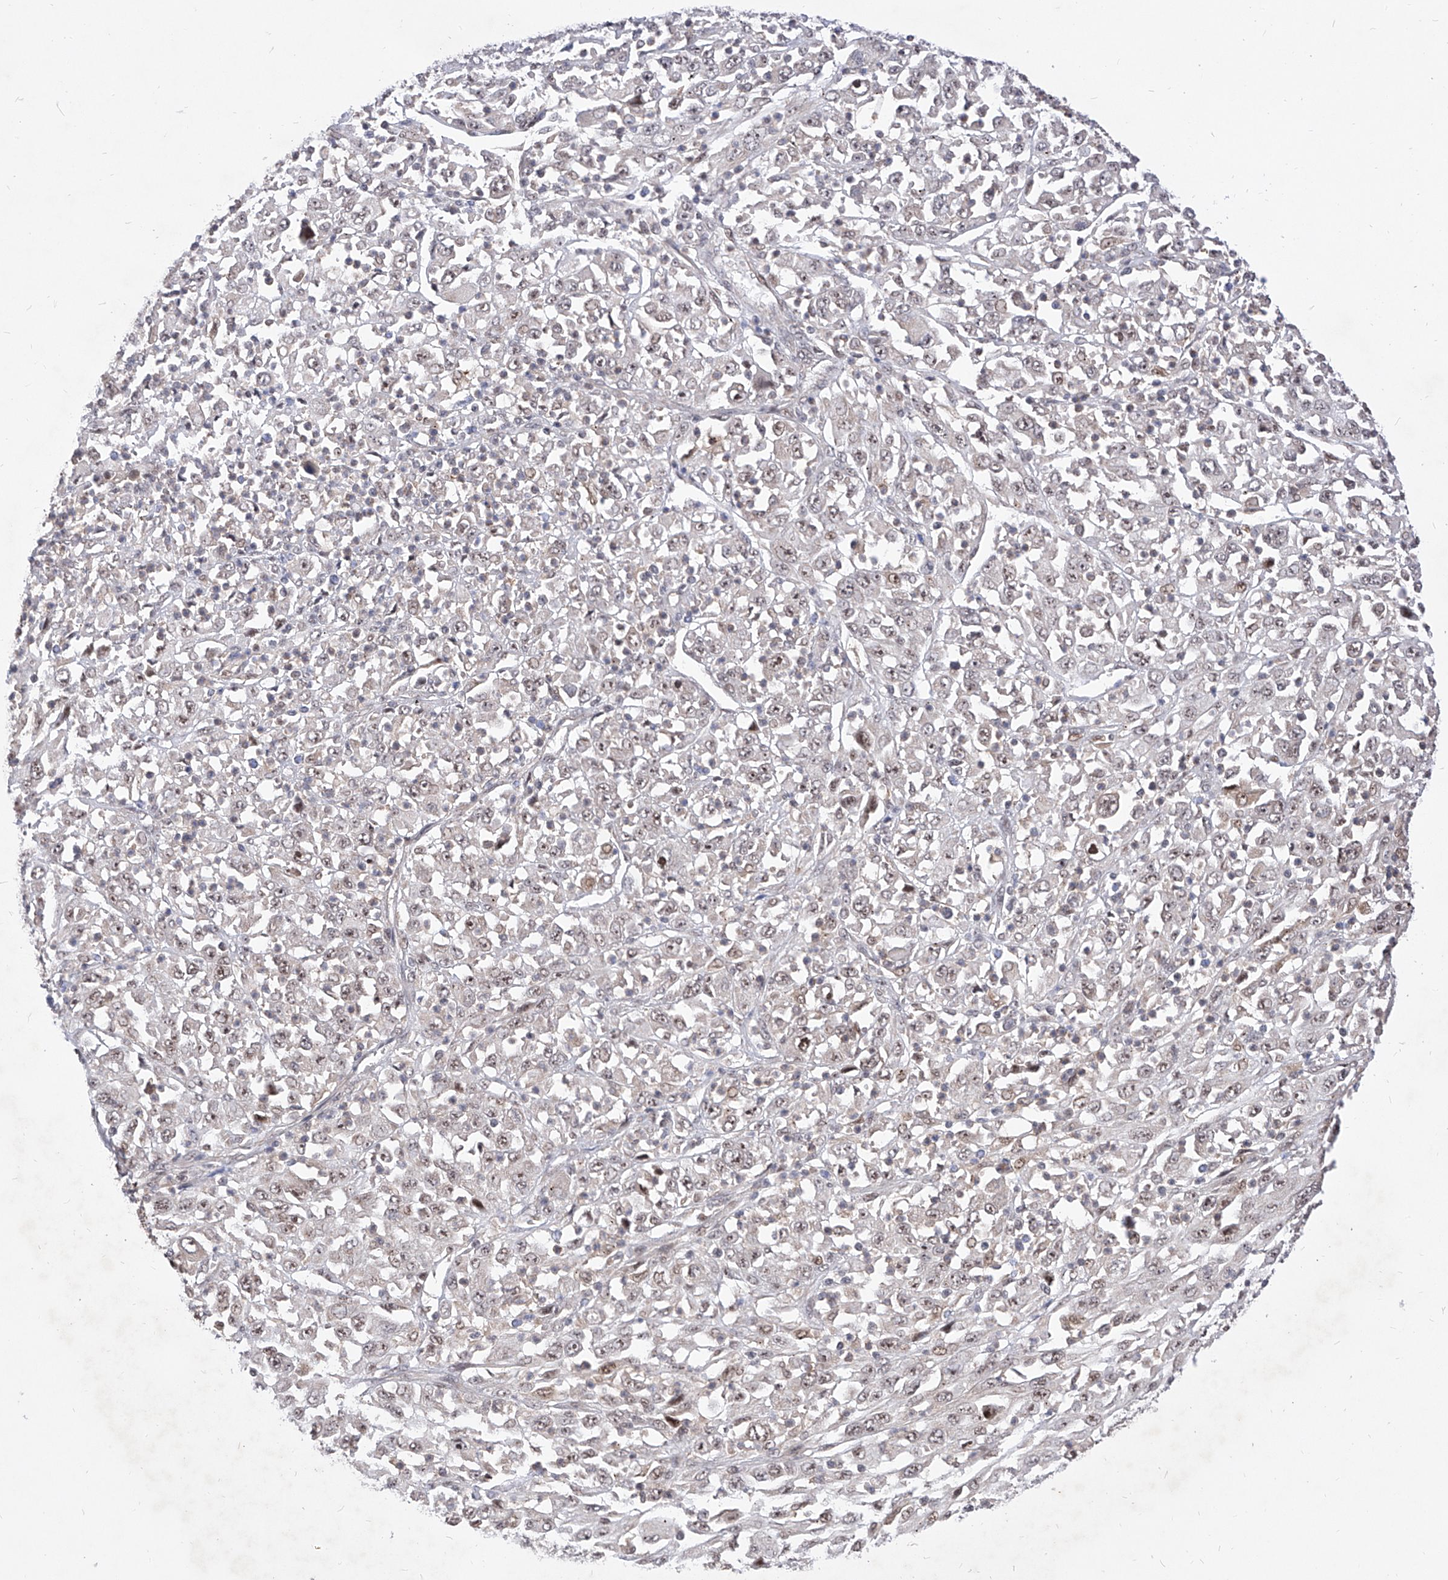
{"staining": {"intensity": "weak", "quantity": "25%-75%", "location": "nuclear"}, "tissue": "melanoma", "cell_type": "Tumor cells", "image_type": "cancer", "snomed": [{"axis": "morphology", "description": "Malignant melanoma, Metastatic site"}, {"axis": "topography", "description": "Skin"}], "caption": "The photomicrograph reveals staining of malignant melanoma (metastatic site), revealing weak nuclear protein positivity (brown color) within tumor cells. The protein of interest is shown in brown color, while the nuclei are stained blue.", "gene": "LGR4", "patient": {"sex": "female", "age": 56}}